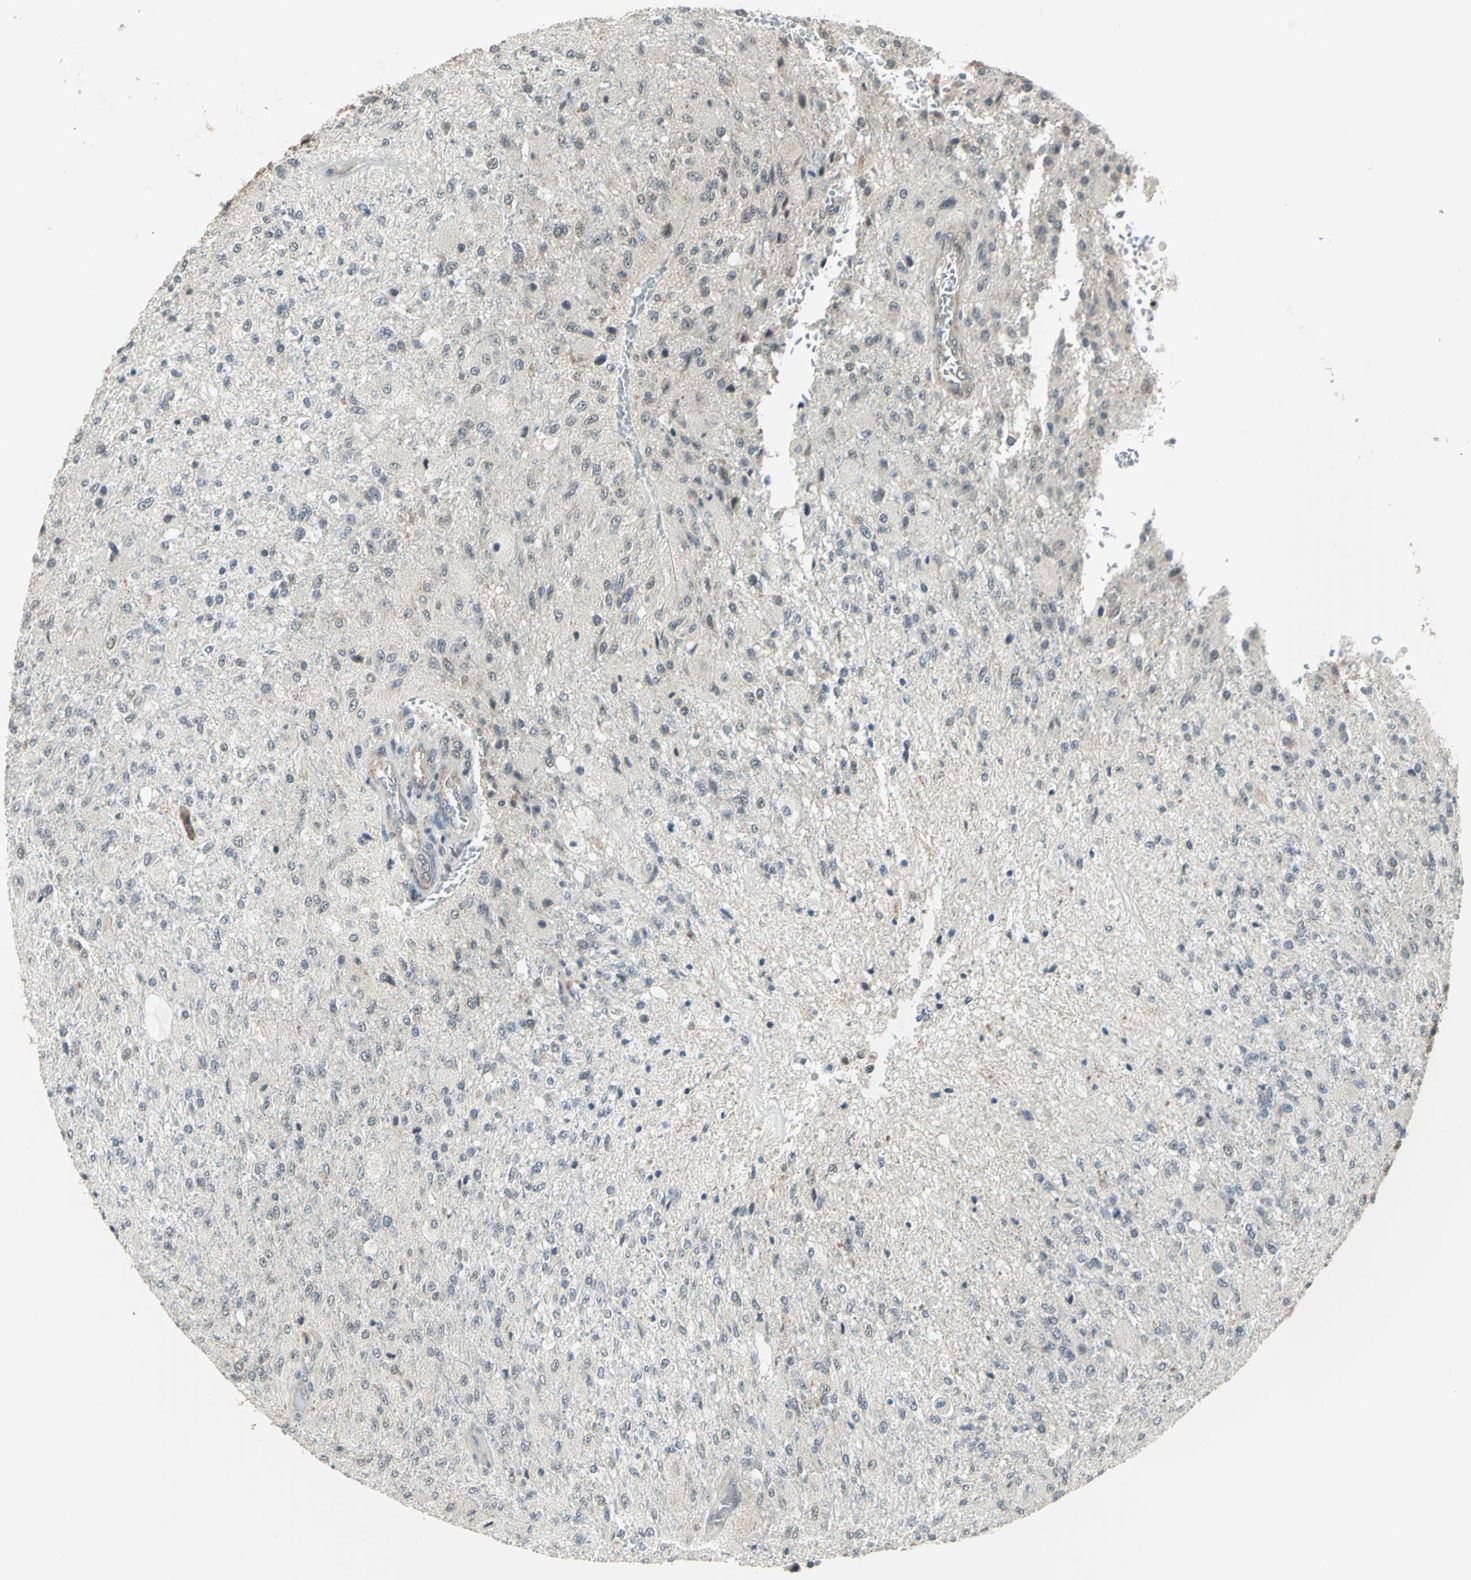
{"staining": {"intensity": "weak", "quantity": "<25%", "location": "cytoplasmic/membranous"}, "tissue": "glioma", "cell_type": "Tumor cells", "image_type": "cancer", "snomed": [{"axis": "morphology", "description": "Normal tissue, NOS"}, {"axis": "morphology", "description": "Glioma, malignant, High grade"}, {"axis": "topography", "description": "Cerebral cortex"}], "caption": "Glioma stained for a protein using immunohistochemistry (IHC) displays no expression tumor cells.", "gene": "PLAGL2", "patient": {"sex": "male", "age": 77}}